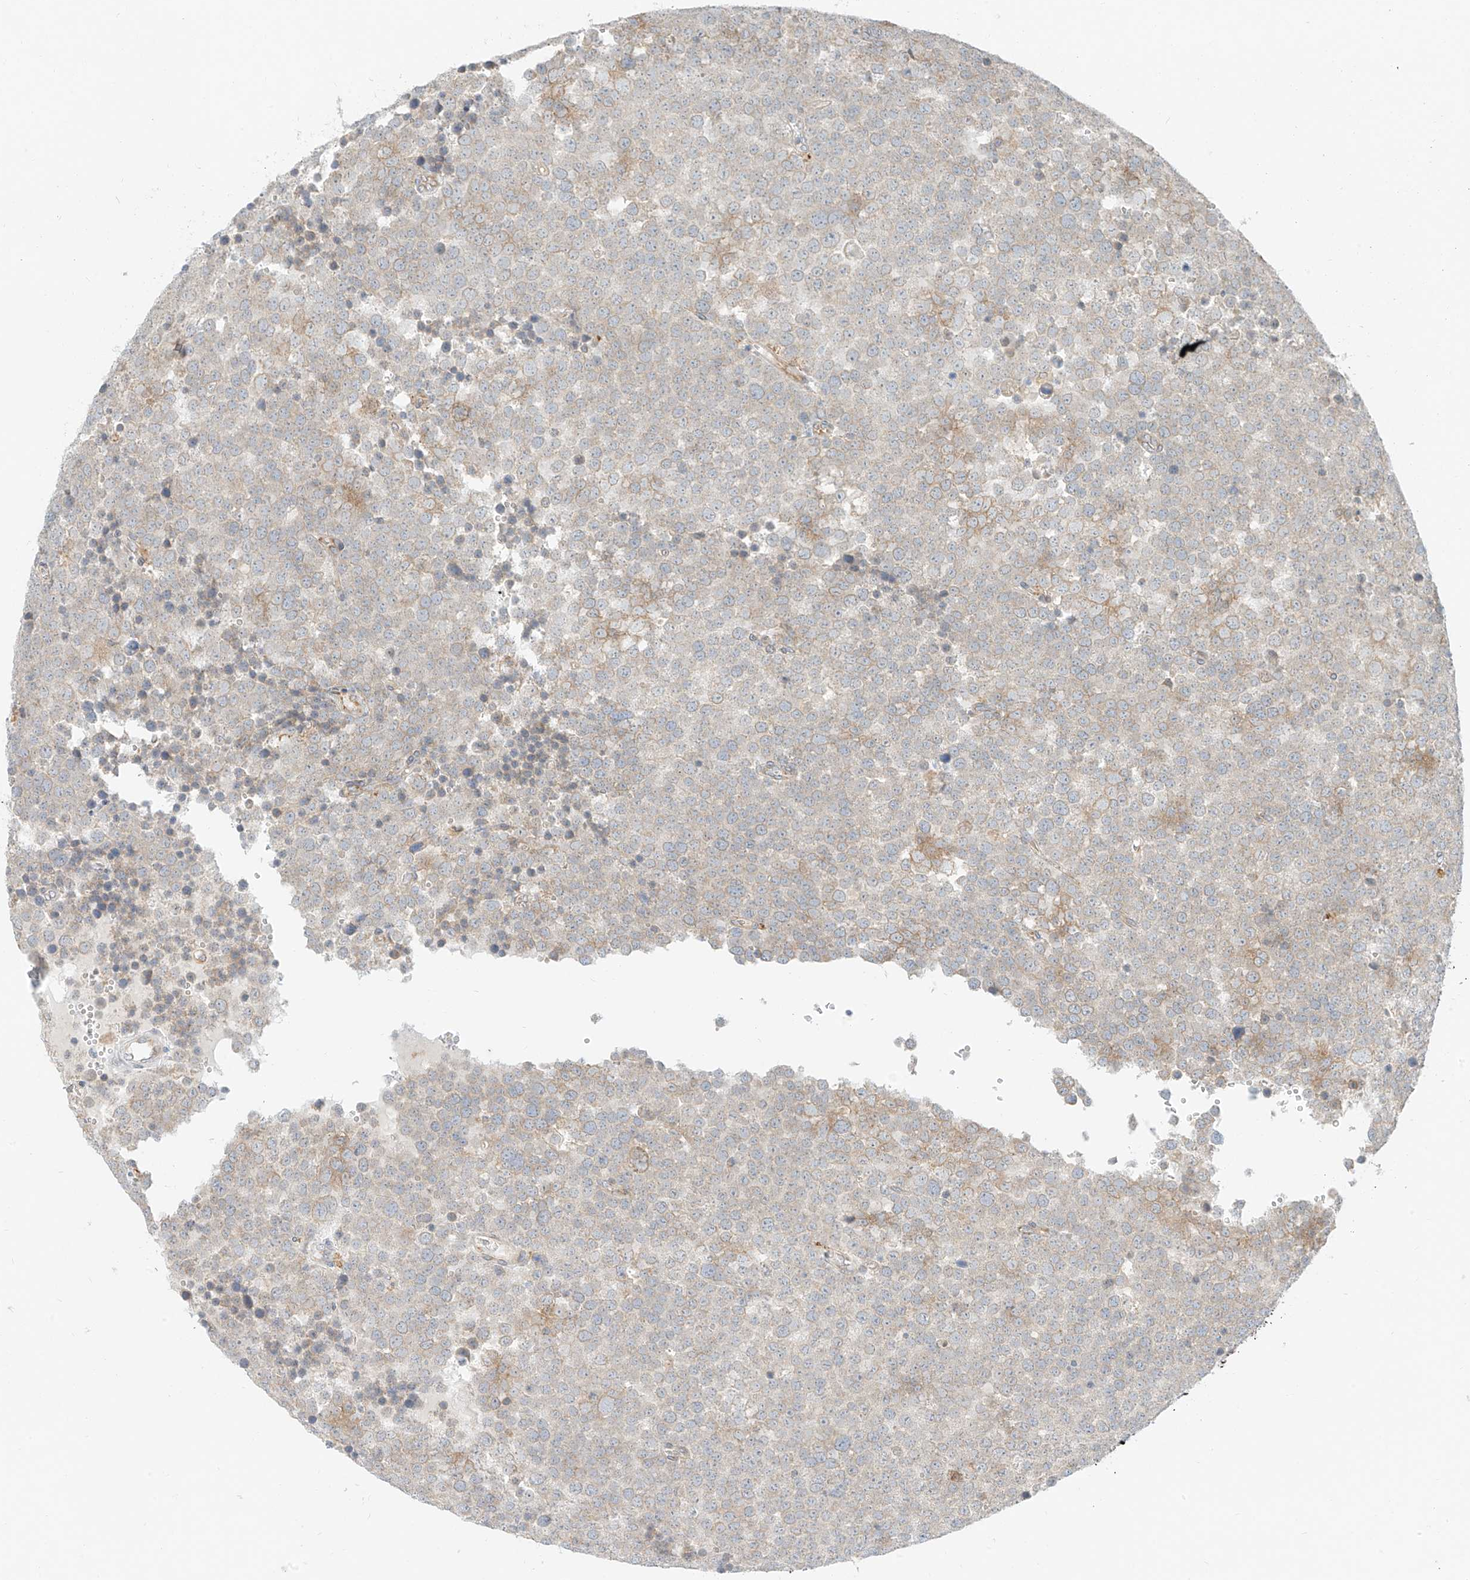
{"staining": {"intensity": "moderate", "quantity": "<25%", "location": "cytoplasmic/membranous"}, "tissue": "testis cancer", "cell_type": "Tumor cells", "image_type": "cancer", "snomed": [{"axis": "morphology", "description": "Seminoma, NOS"}, {"axis": "topography", "description": "Testis"}], "caption": "This photomicrograph exhibits testis cancer (seminoma) stained with immunohistochemistry (IHC) to label a protein in brown. The cytoplasmic/membranous of tumor cells show moderate positivity for the protein. Nuclei are counter-stained blue.", "gene": "STT3A", "patient": {"sex": "male", "age": 71}}